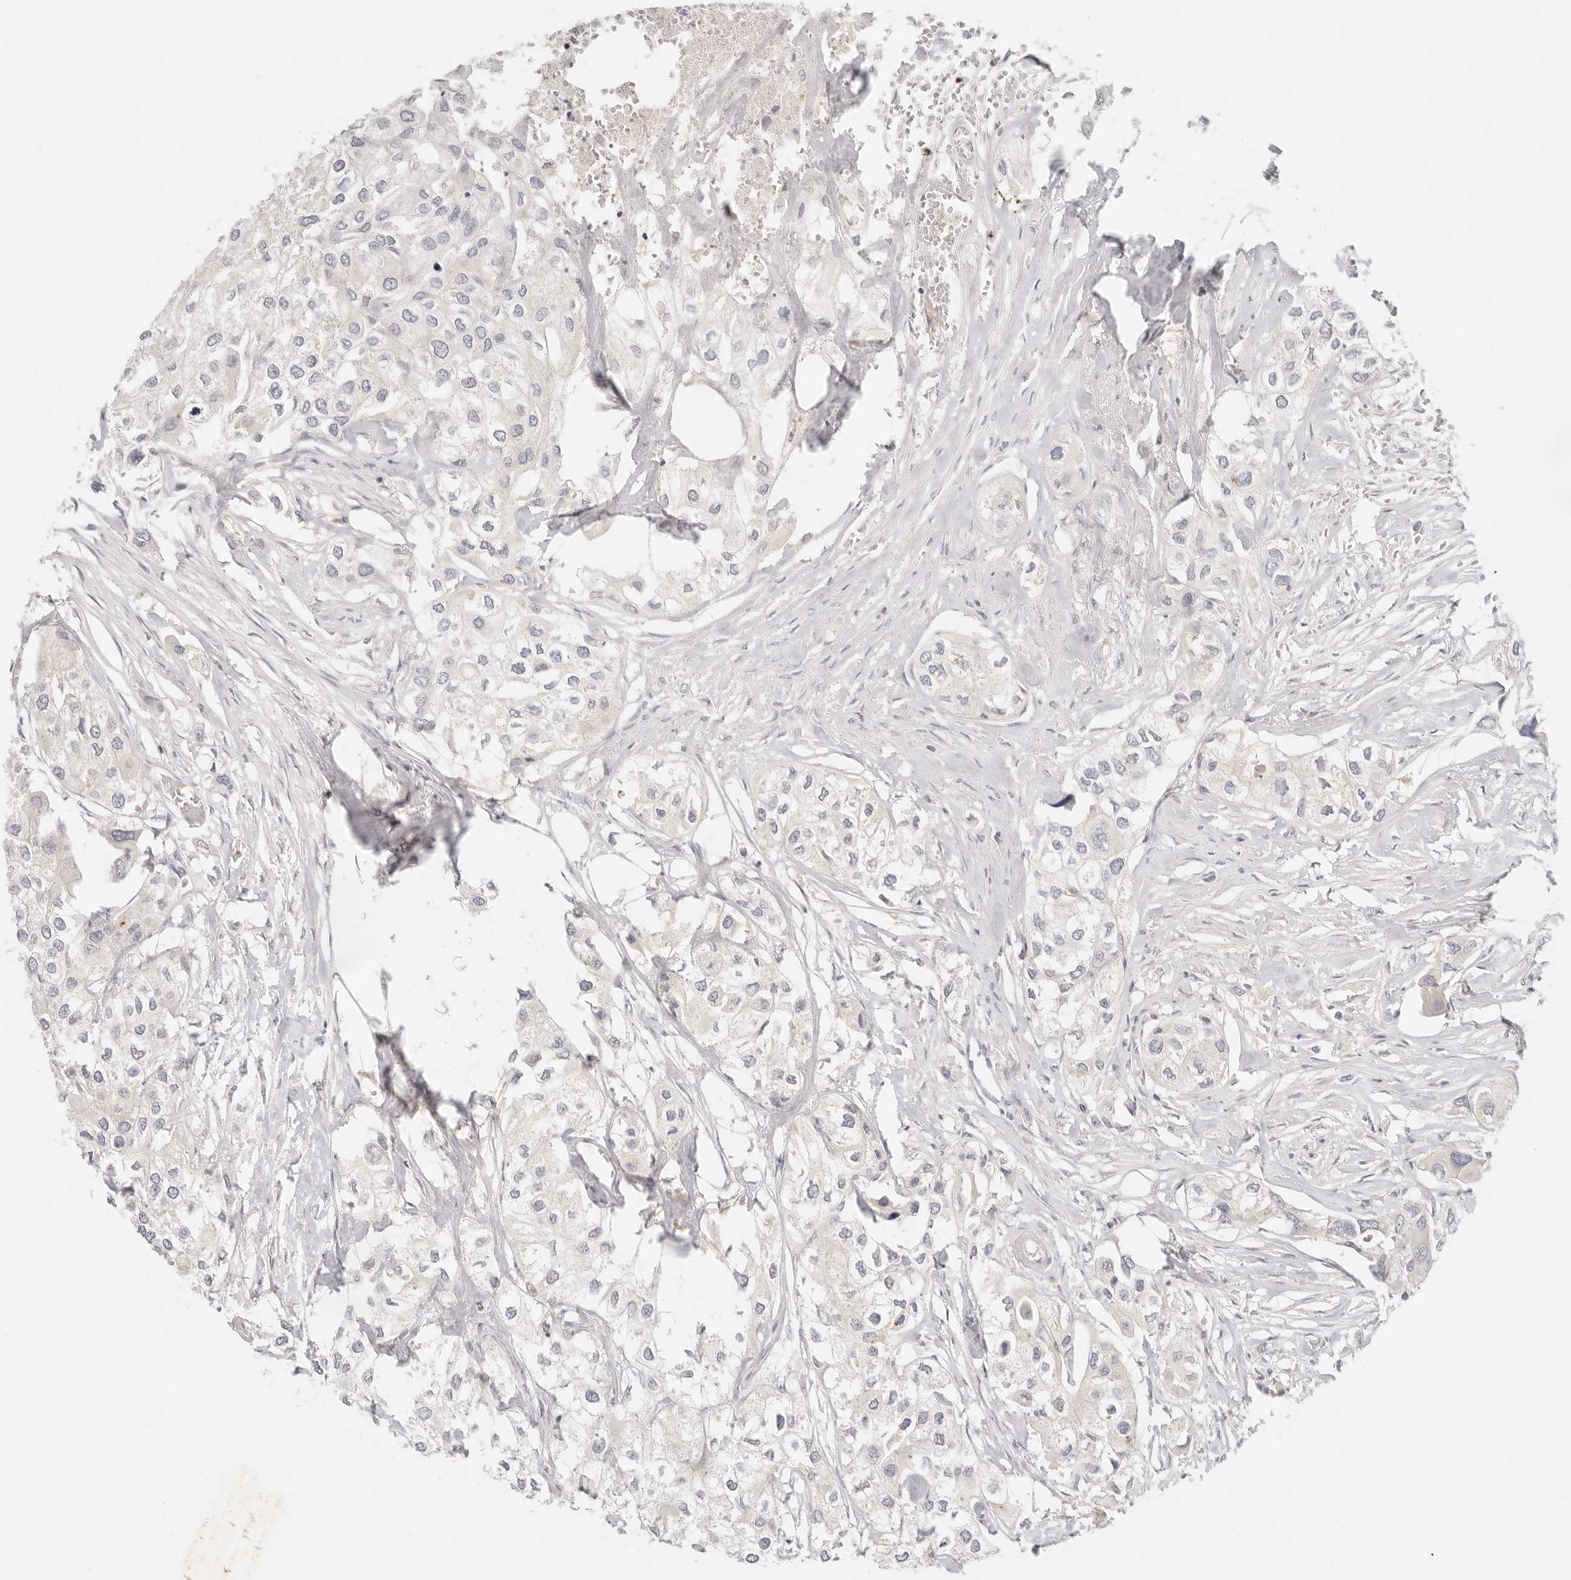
{"staining": {"intensity": "negative", "quantity": "none", "location": "none"}, "tissue": "urothelial cancer", "cell_type": "Tumor cells", "image_type": "cancer", "snomed": [{"axis": "morphology", "description": "Urothelial carcinoma, High grade"}, {"axis": "topography", "description": "Urinary bladder"}], "caption": "The histopathology image displays no staining of tumor cells in urothelial carcinoma (high-grade).", "gene": "SPHK1", "patient": {"sex": "male", "age": 64}}